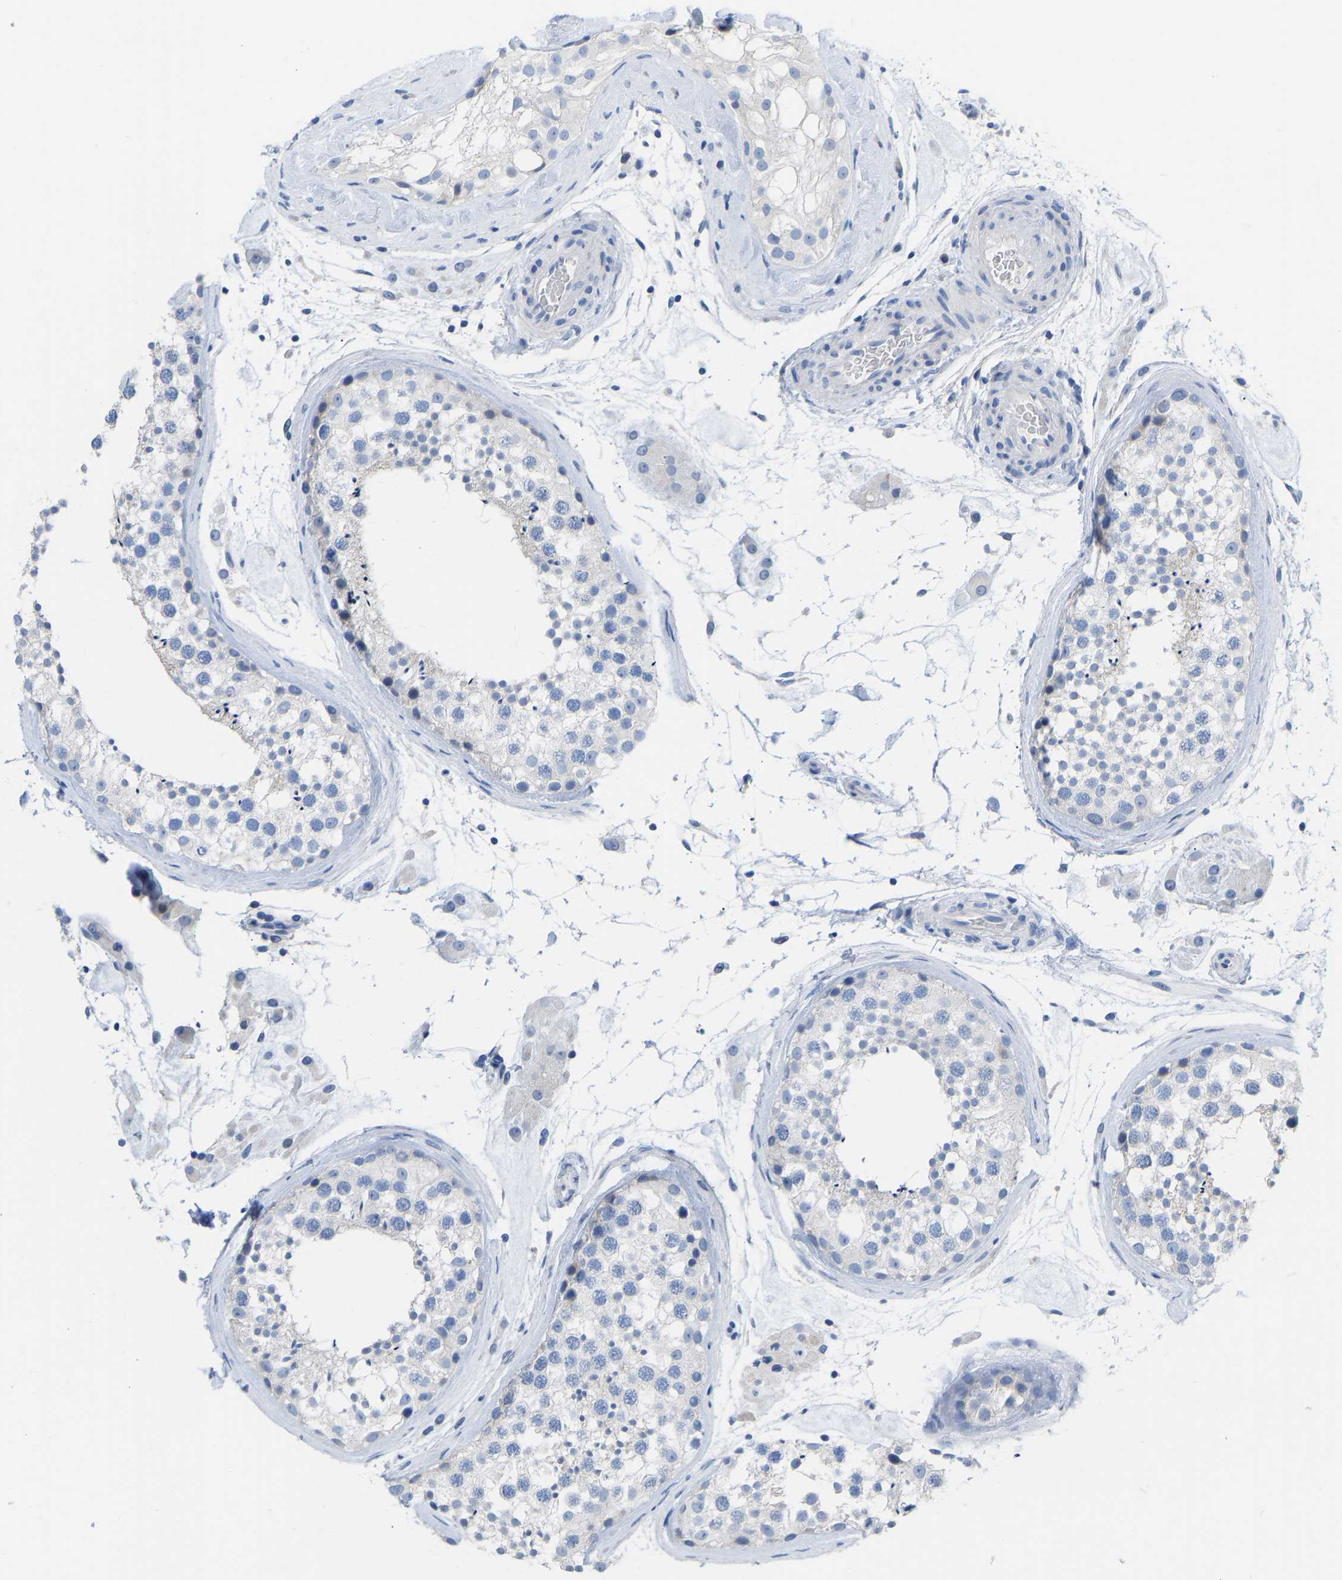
{"staining": {"intensity": "negative", "quantity": "none", "location": "none"}, "tissue": "testis", "cell_type": "Cells in seminiferous ducts", "image_type": "normal", "snomed": [{"axis": "morphology", "description": "Normal tissue, NOS"}, {"axis": "topography", "description": "Testis"}], "caption": "IHC photomicrograph of unremarkable human testis stained for a protein (brown), which exhibits no staining in cells in seminiferous ducts.", "gene": "OLIG2", "patient": {"sex": "male", "age": 46}}